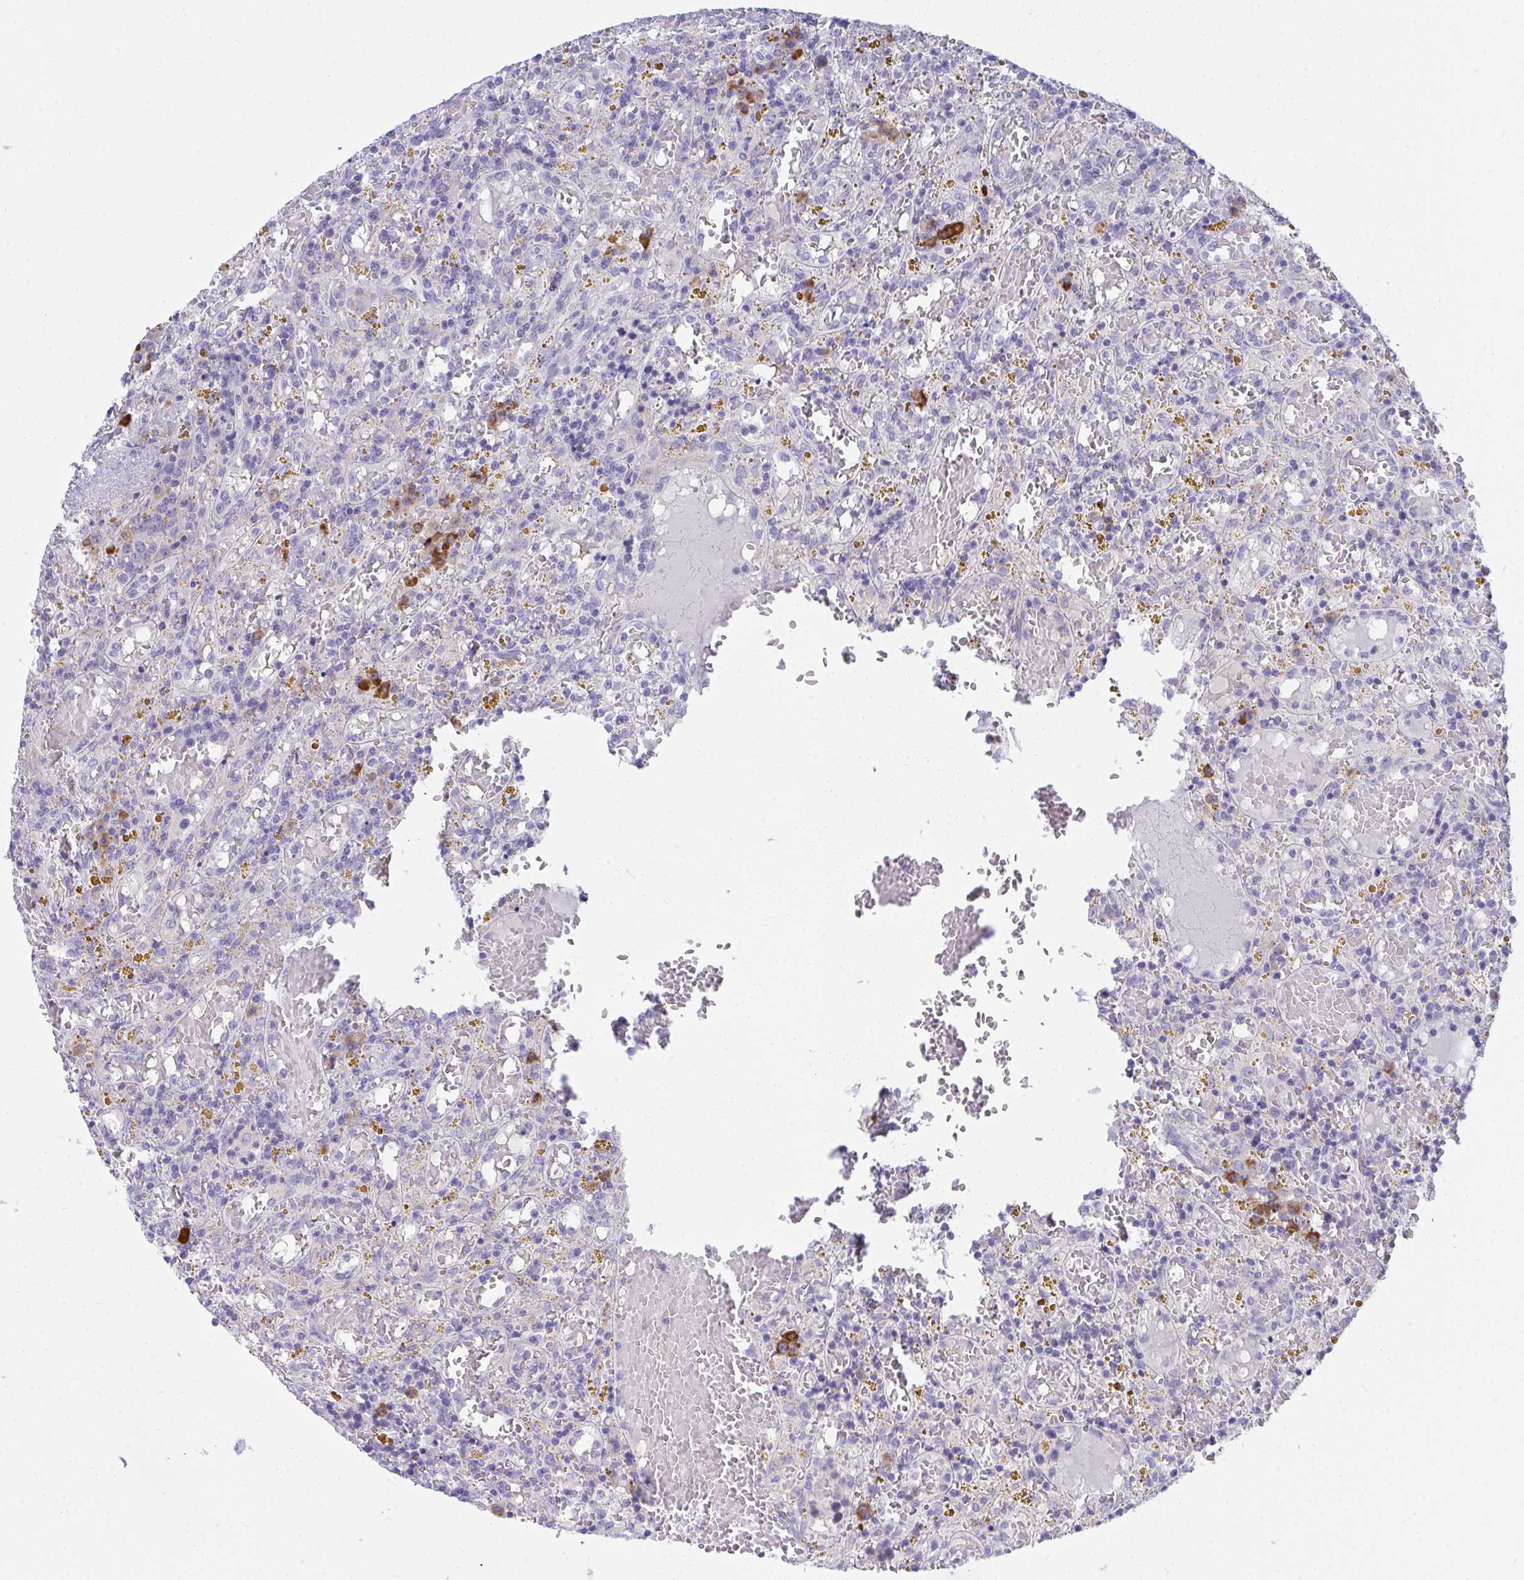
{"staining": {"intensity": "negative", "quantity": "none", "location": "none"}, "tissue": "lymphoma", "cell_type": "Tumor cells", "image_type": "cancer", "snomed": [{"axis": "morphology", "description": "Malignant lymphoma, non-Hodgkin's type, Low grade"}, {"axis": "topography", "description": "Spleen"}], "caption": "Tumor cells are negative for brown protein staining in low-grade malignant lymphoma, non-Hodgkin's type.", "gene": "FASLG", "patient": {"sex": "female", "age": 65}}